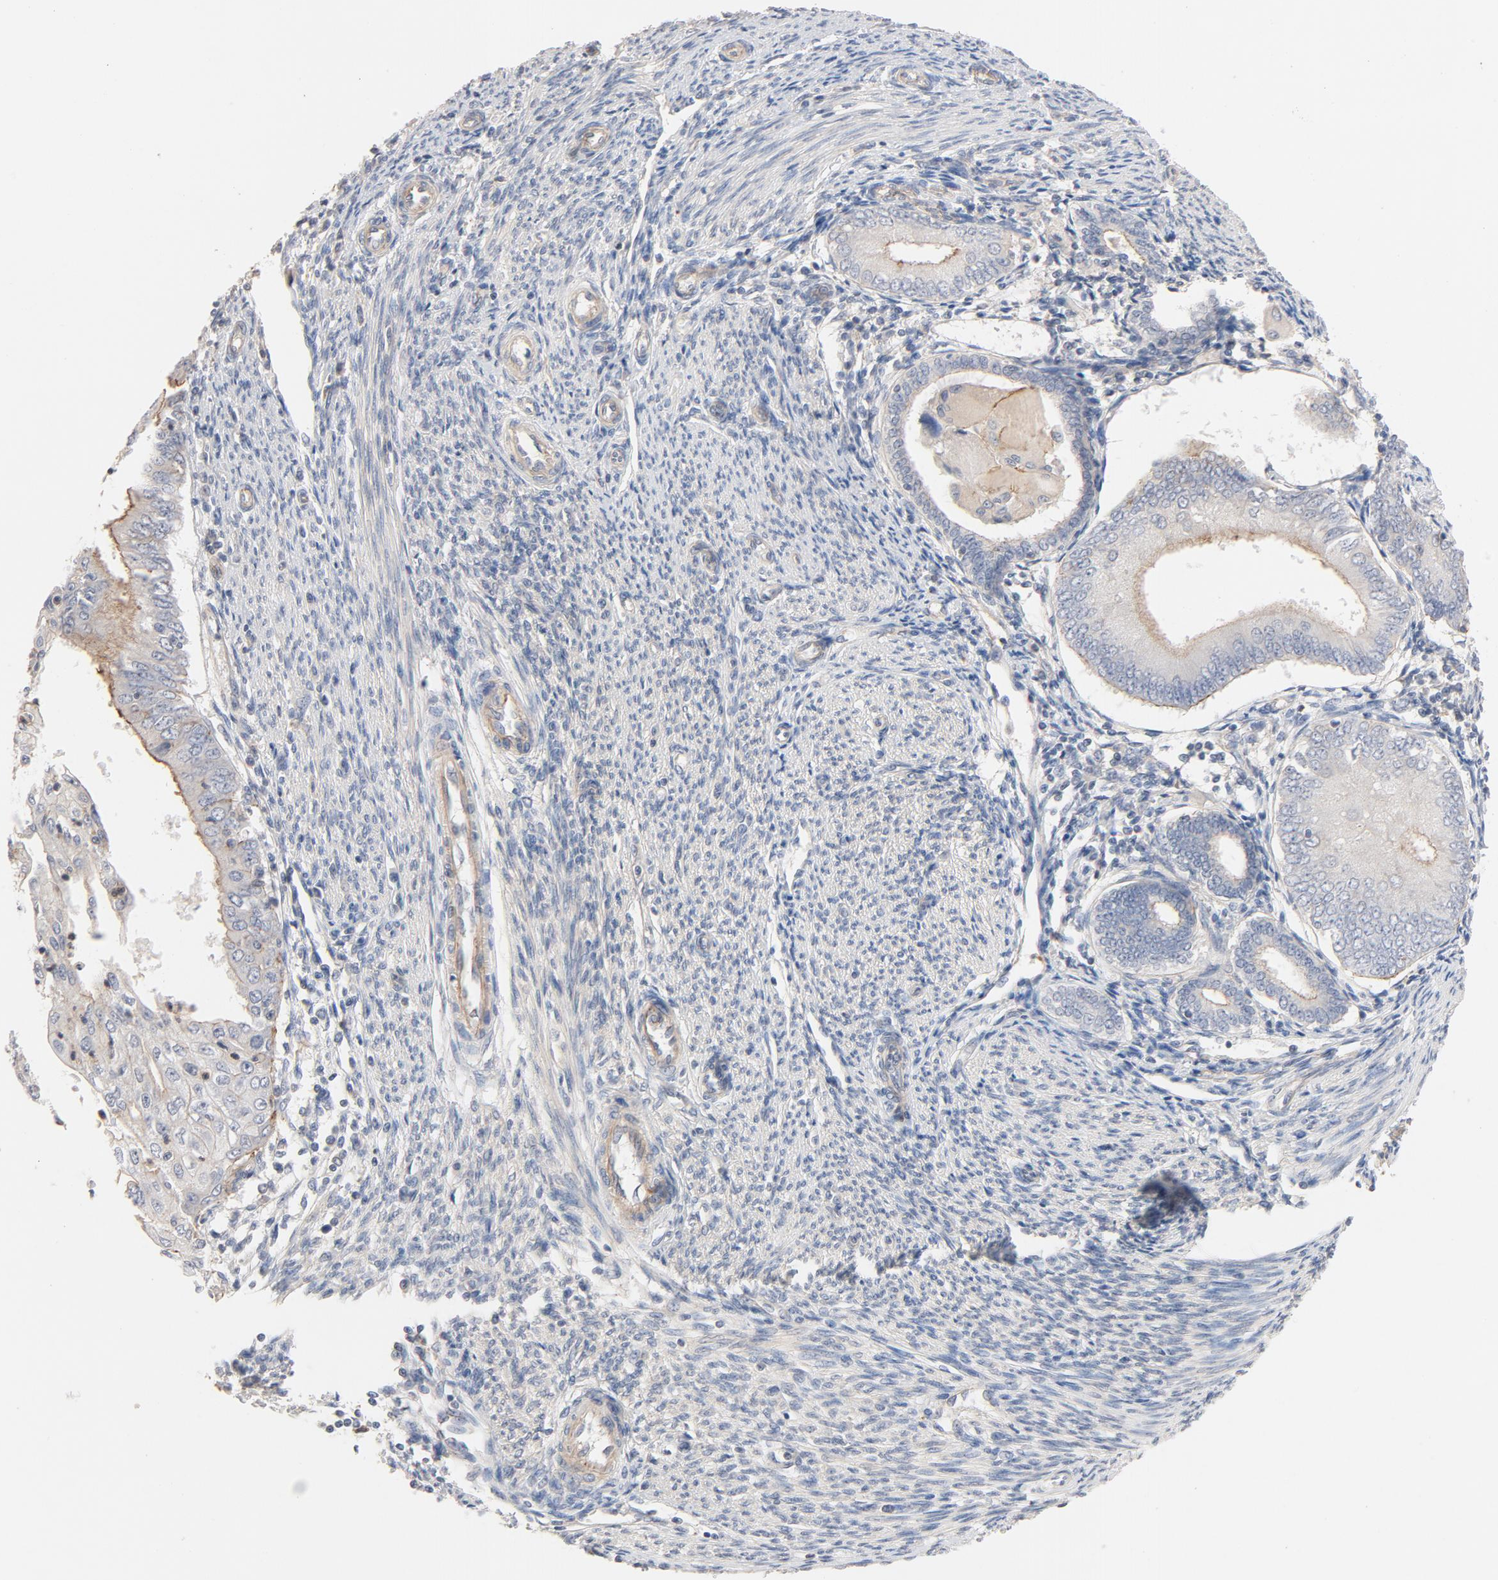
{"staining": {"intensity": "moderate", "quantity": "25%-75%", "location": "cytoplasmic/membranous"}, "tissue": "endometrial cancer", "cell_type": "Tumor cells", "image_type": "cancer", "snomed": [{"axis": "morphology", "description": "Adenocarcinoma, NOS"}, {"axis": "topography", "description": "Endometrium"}], "caption": "DAB (3,3'-diaminobenzidine) immunohistochemical staining of human endometrial adenocarcinoma demonstrates moderate cytoplasmic/membranous protein positivity in approximately 25%-75% of tumor cells.", "gene": "STRN3", "patient": {"sex": "female", "age": 79}}